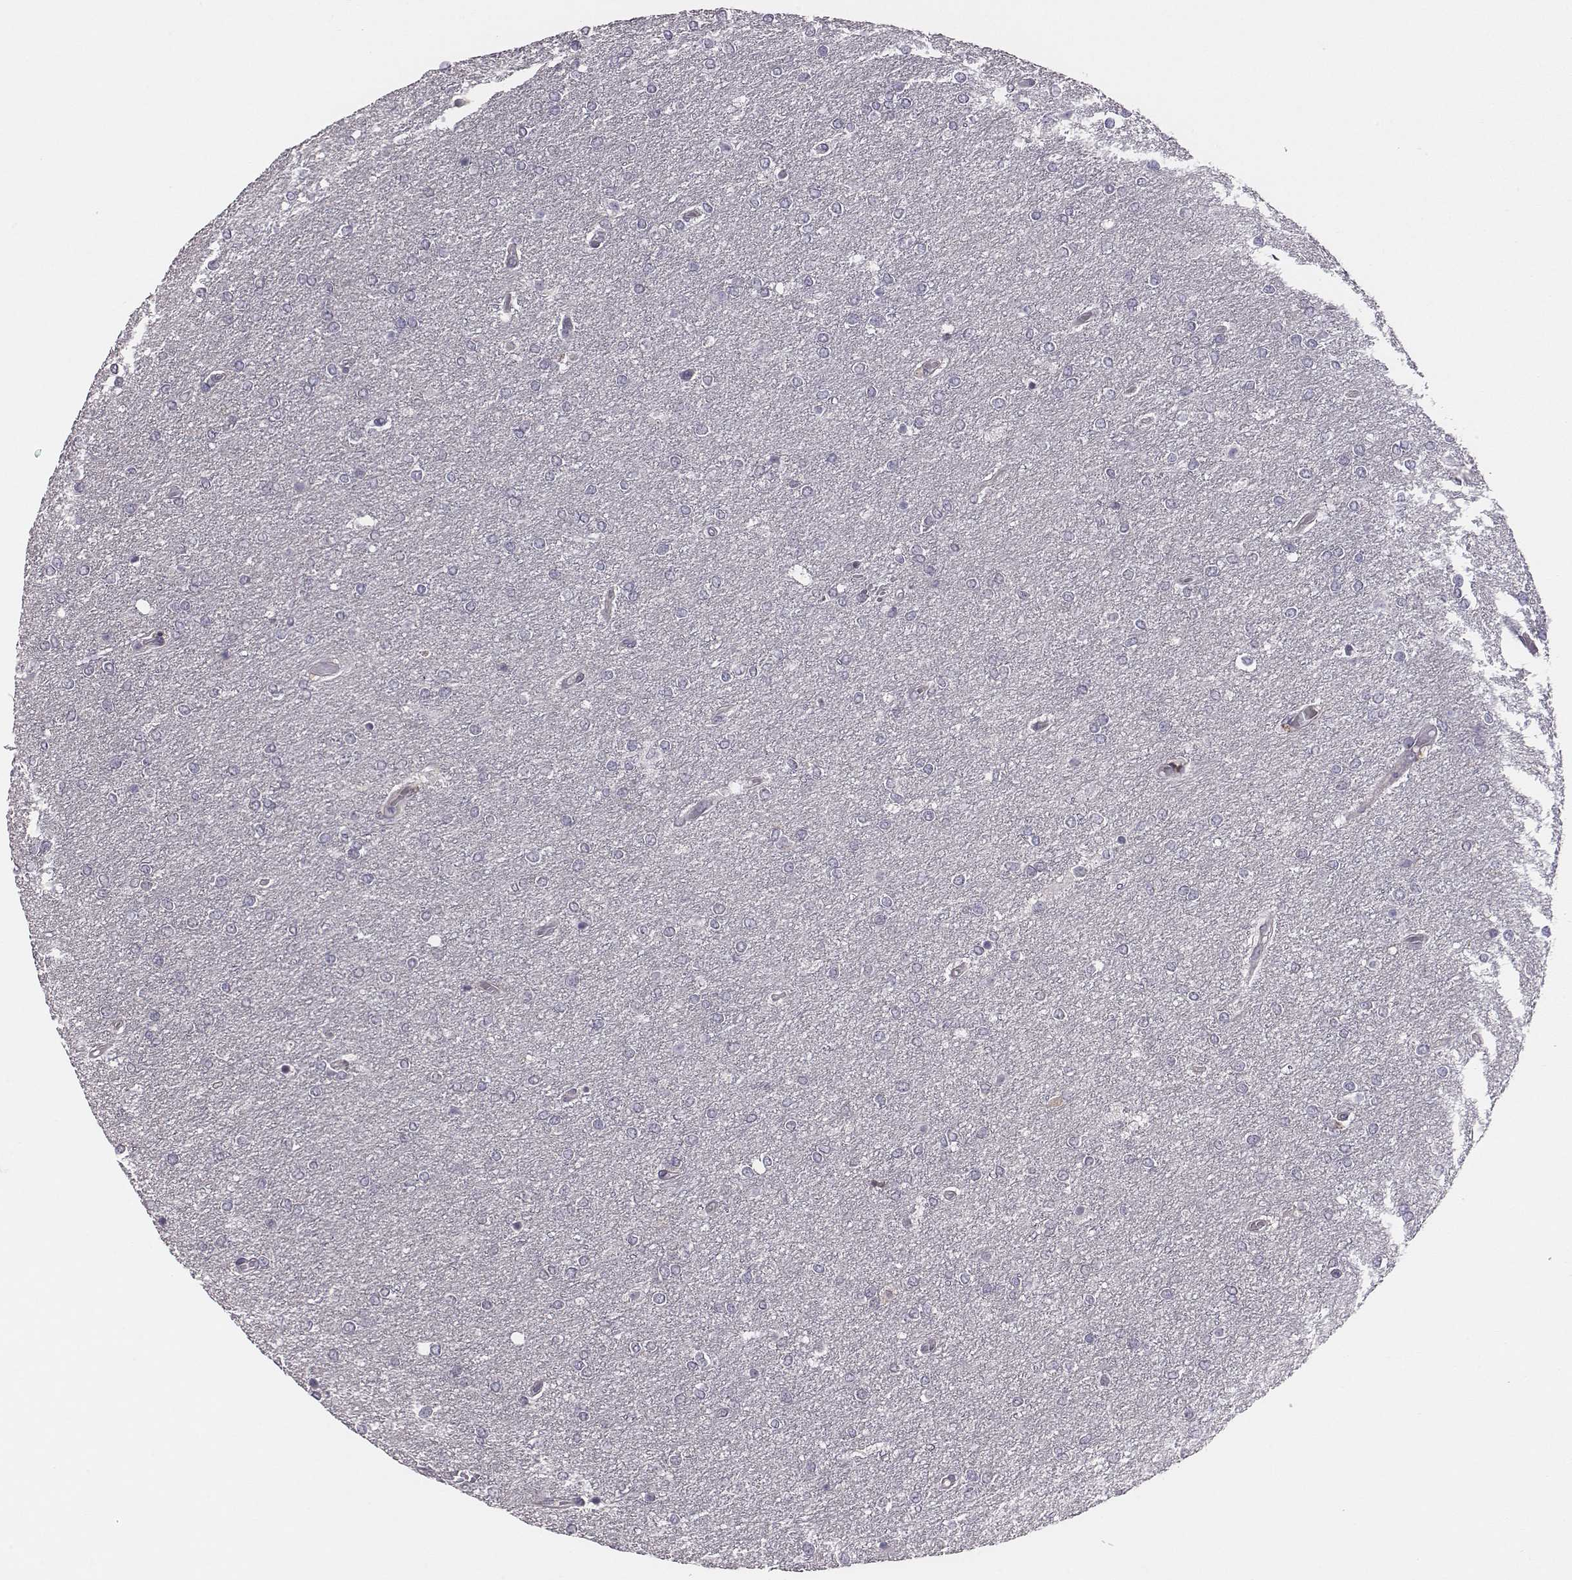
{"staining": {"intensity": "negative", "quantity": "none", "location": "none"}, "tissue": "glioma", "cell_type": "Tumor cells", "image_type": "cancer", "snomed": [{"axis": "morphology", "description": "Glioma, malignant, High grade"}, {"axis": "topography", "description": "Brain"}], "caption": "Immunohistochemistry micrograph of neoplastic tissue: malignant glioma (high-grade) stained with DAB displays no significant protein staining in tumor cells.", "gene": "SMURF2", "patient": {"sex": "female", "age": 61}}